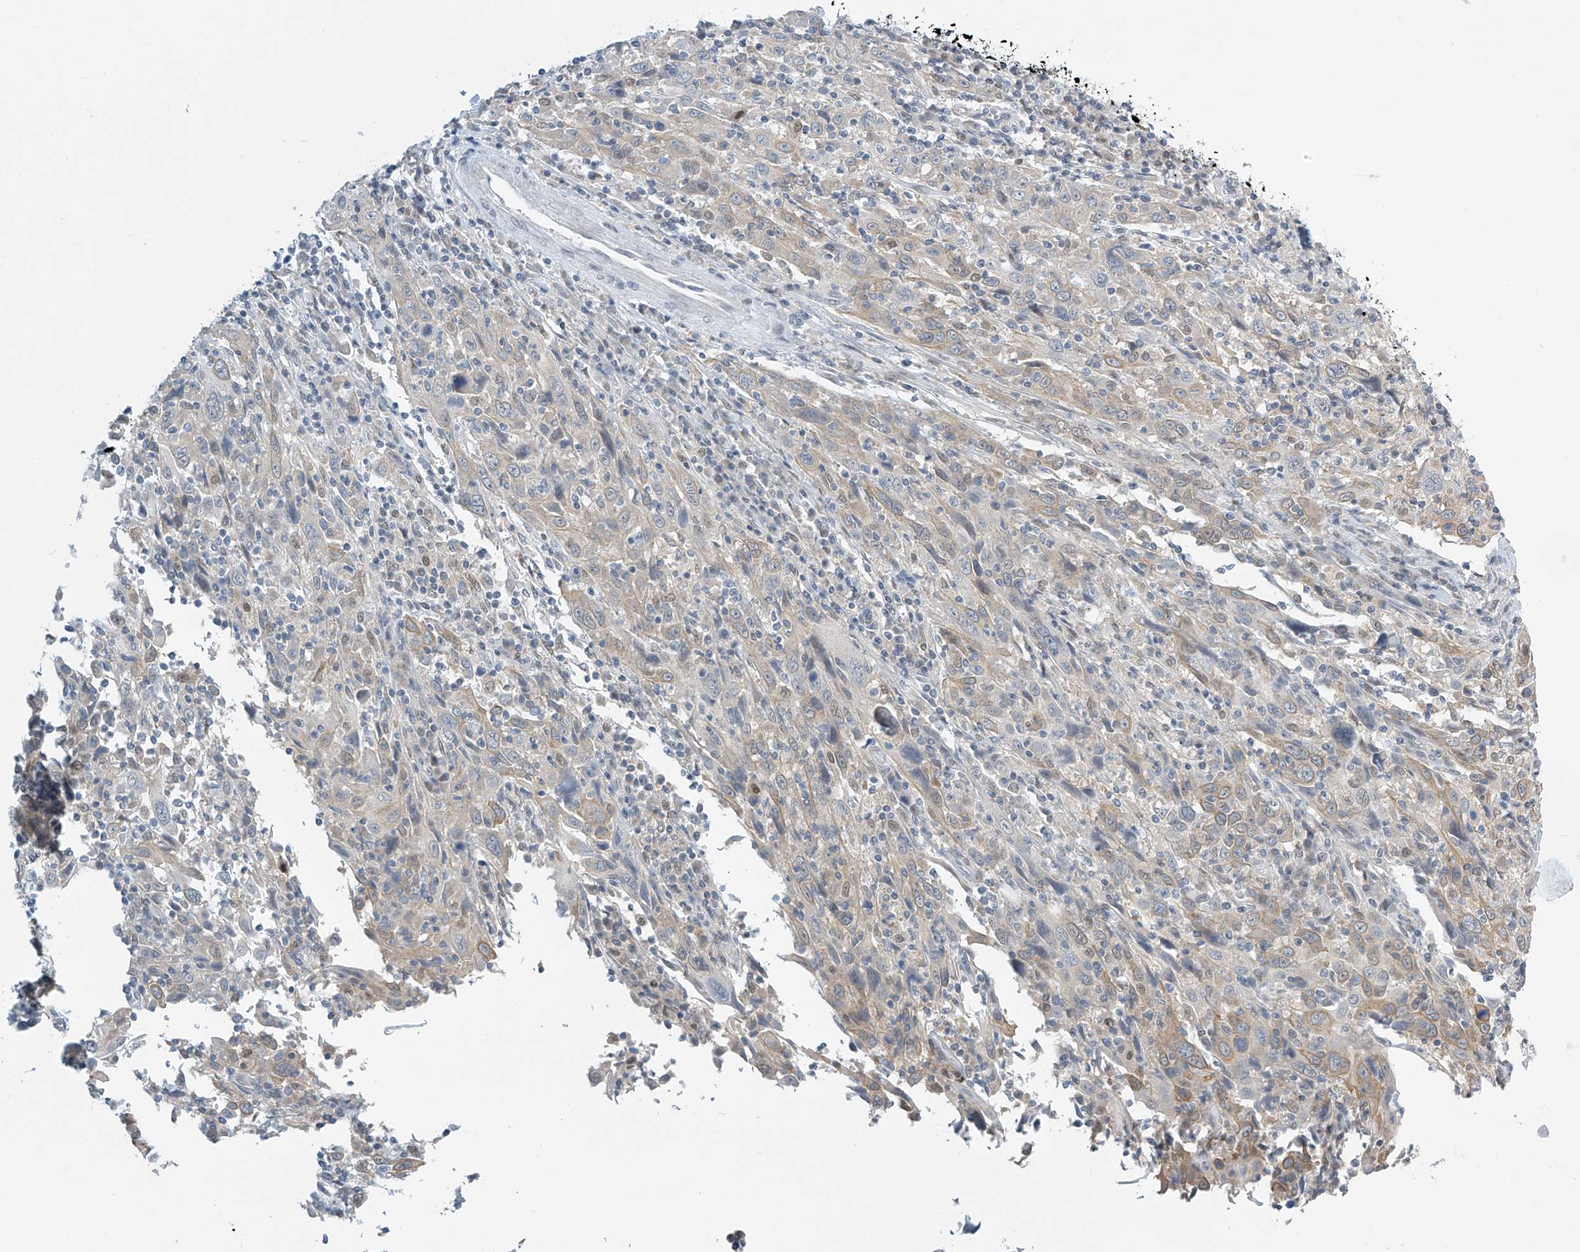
{"staining": {"intensity": "weak", "quantity": "<25%", "location": "cytoplasmic/membranous"}, "tissue": "cervical cancer", "cell_type": "Tumor cells", "image_type": "cancer", "snomed": [{"axis": "morphology", "description": "Squamous cell carcinoma, NOS"}, {"axis": "topography", "description": "Cervix"}], "caption": "Immunohistochemistry (IHC) histopathology image of cervical cancer (squamous cell carcinoma) stained for a protein (brown), which demonstrates no staining in tumor cells. Brightfield microscopy of immunohistochemistry stained with DAB (3,3'-diaminobenzidine) (brown) and hematoxylin (blue), captured at high magnification.", "gene": "APLF", "patient": {"sex": "female", "age": 46}}